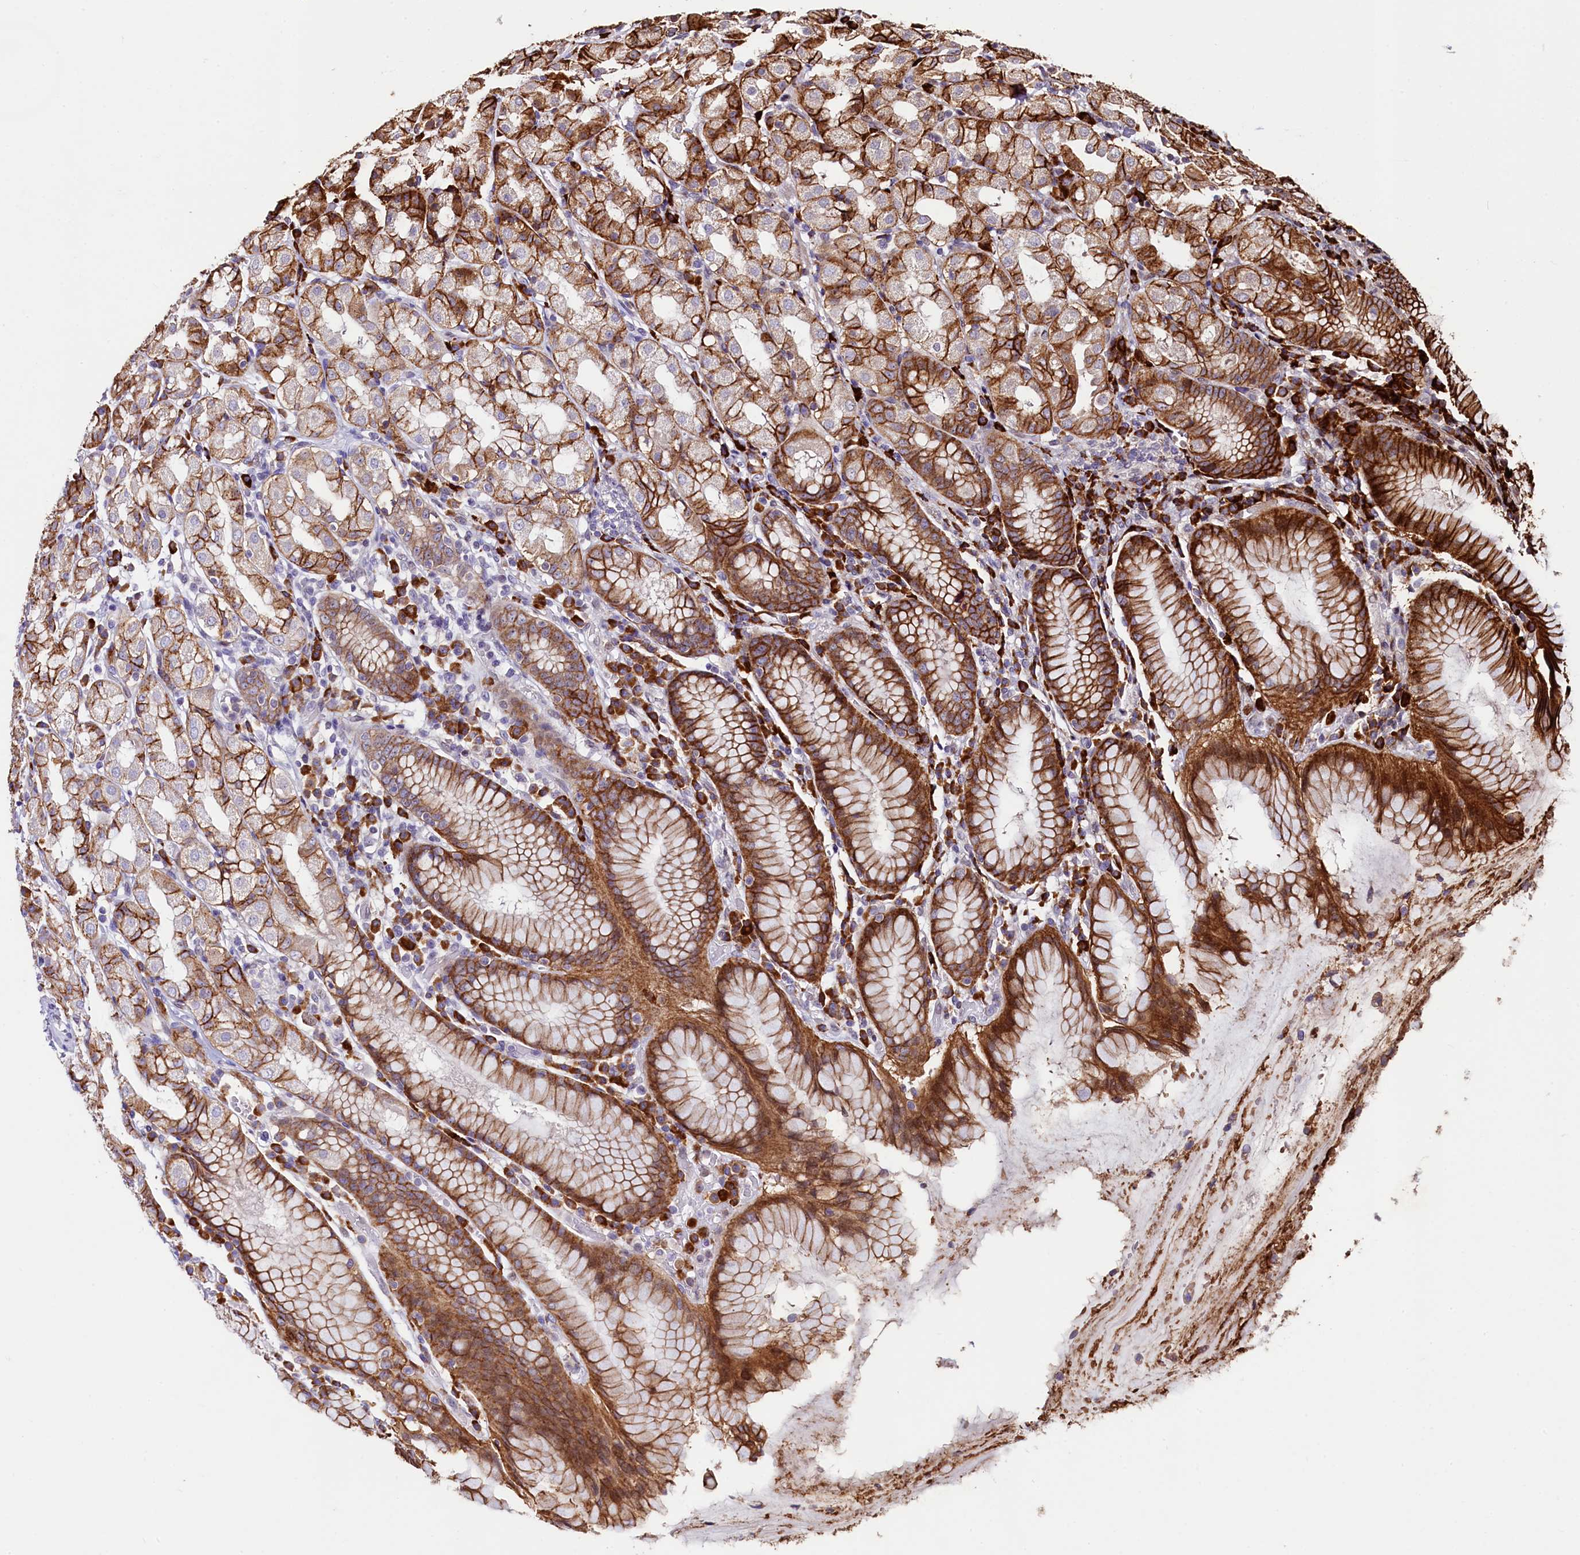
{"staining": {"intensity": "strong", "quantity": "25%-75%", "location": "cytoplasmic/membranous"}, "tissue": "stomach", "cell_type": "Glandular cells", "image_type": "normal", "snomed": [{"axis": "morphology", "description": "Normal tissue, NOS"}, {"axis": "topography", "description": "Stomach, lower"}], "caption": "Protein analysis of unremarkable stomach shows strong cytoplasmic/membranous staining in approximately 25%-75% of glandular cells.", "gene": "C5orf15", "patient": {"sex": "female", "age": 56}}